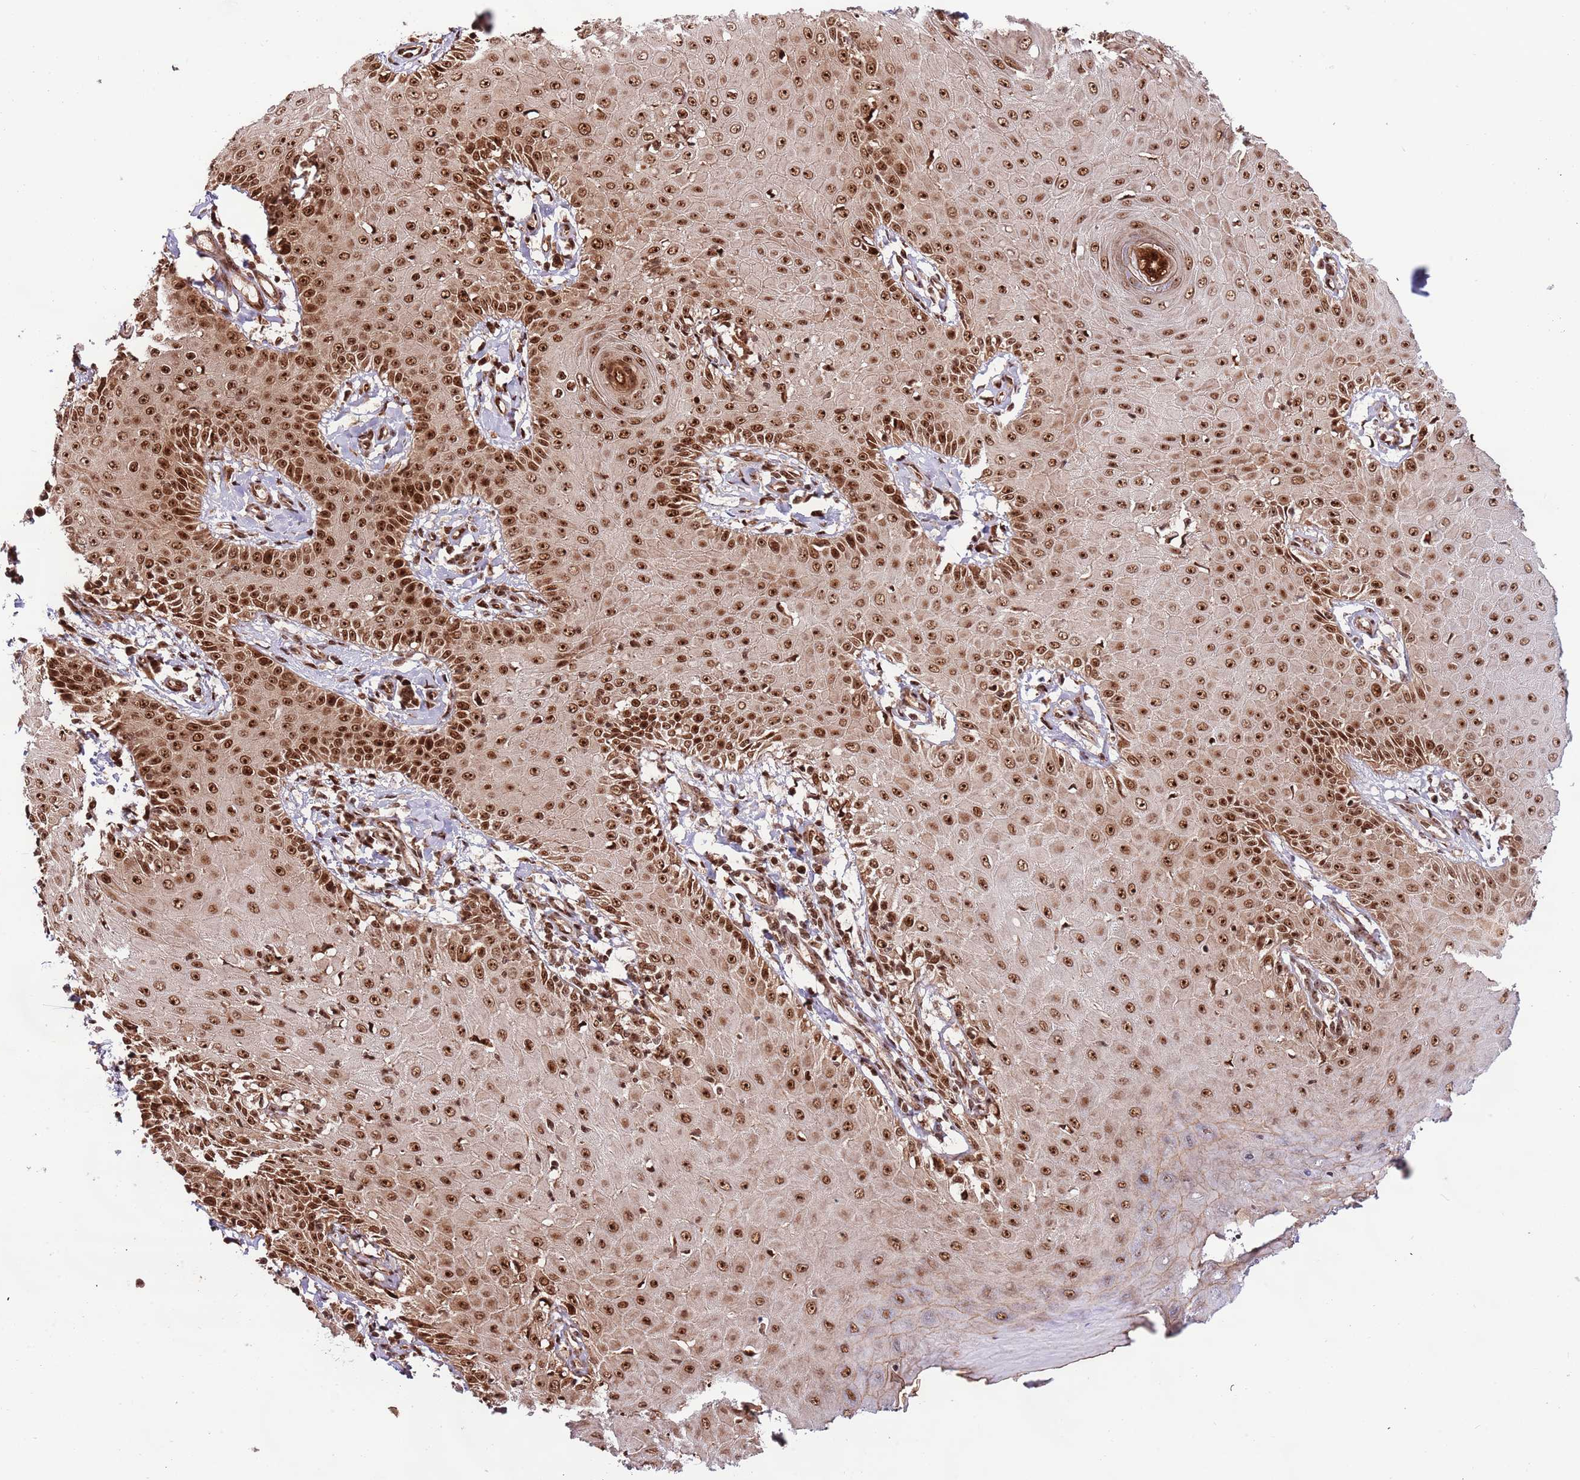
{"staining": {"intensity": "moderate", "quantity": ">75%", "location": "nuclear"}, "tissue": "skin cancer", "cell_type": "Tumor cells", "image_type": "cancer", "snomed": [{"axis": "morphology", "description": "Squamous cell carcinoma, NOS"}, {"axis": "topography", "description": "Skin"}], "caption": "A micrograph of squamous cell carcinoma (skin) stained for a protein exhibits moderate nuclear brown staining in tumor cells.", "gene": "RIF1", "patient": {"sex": "male", "age": 70}}